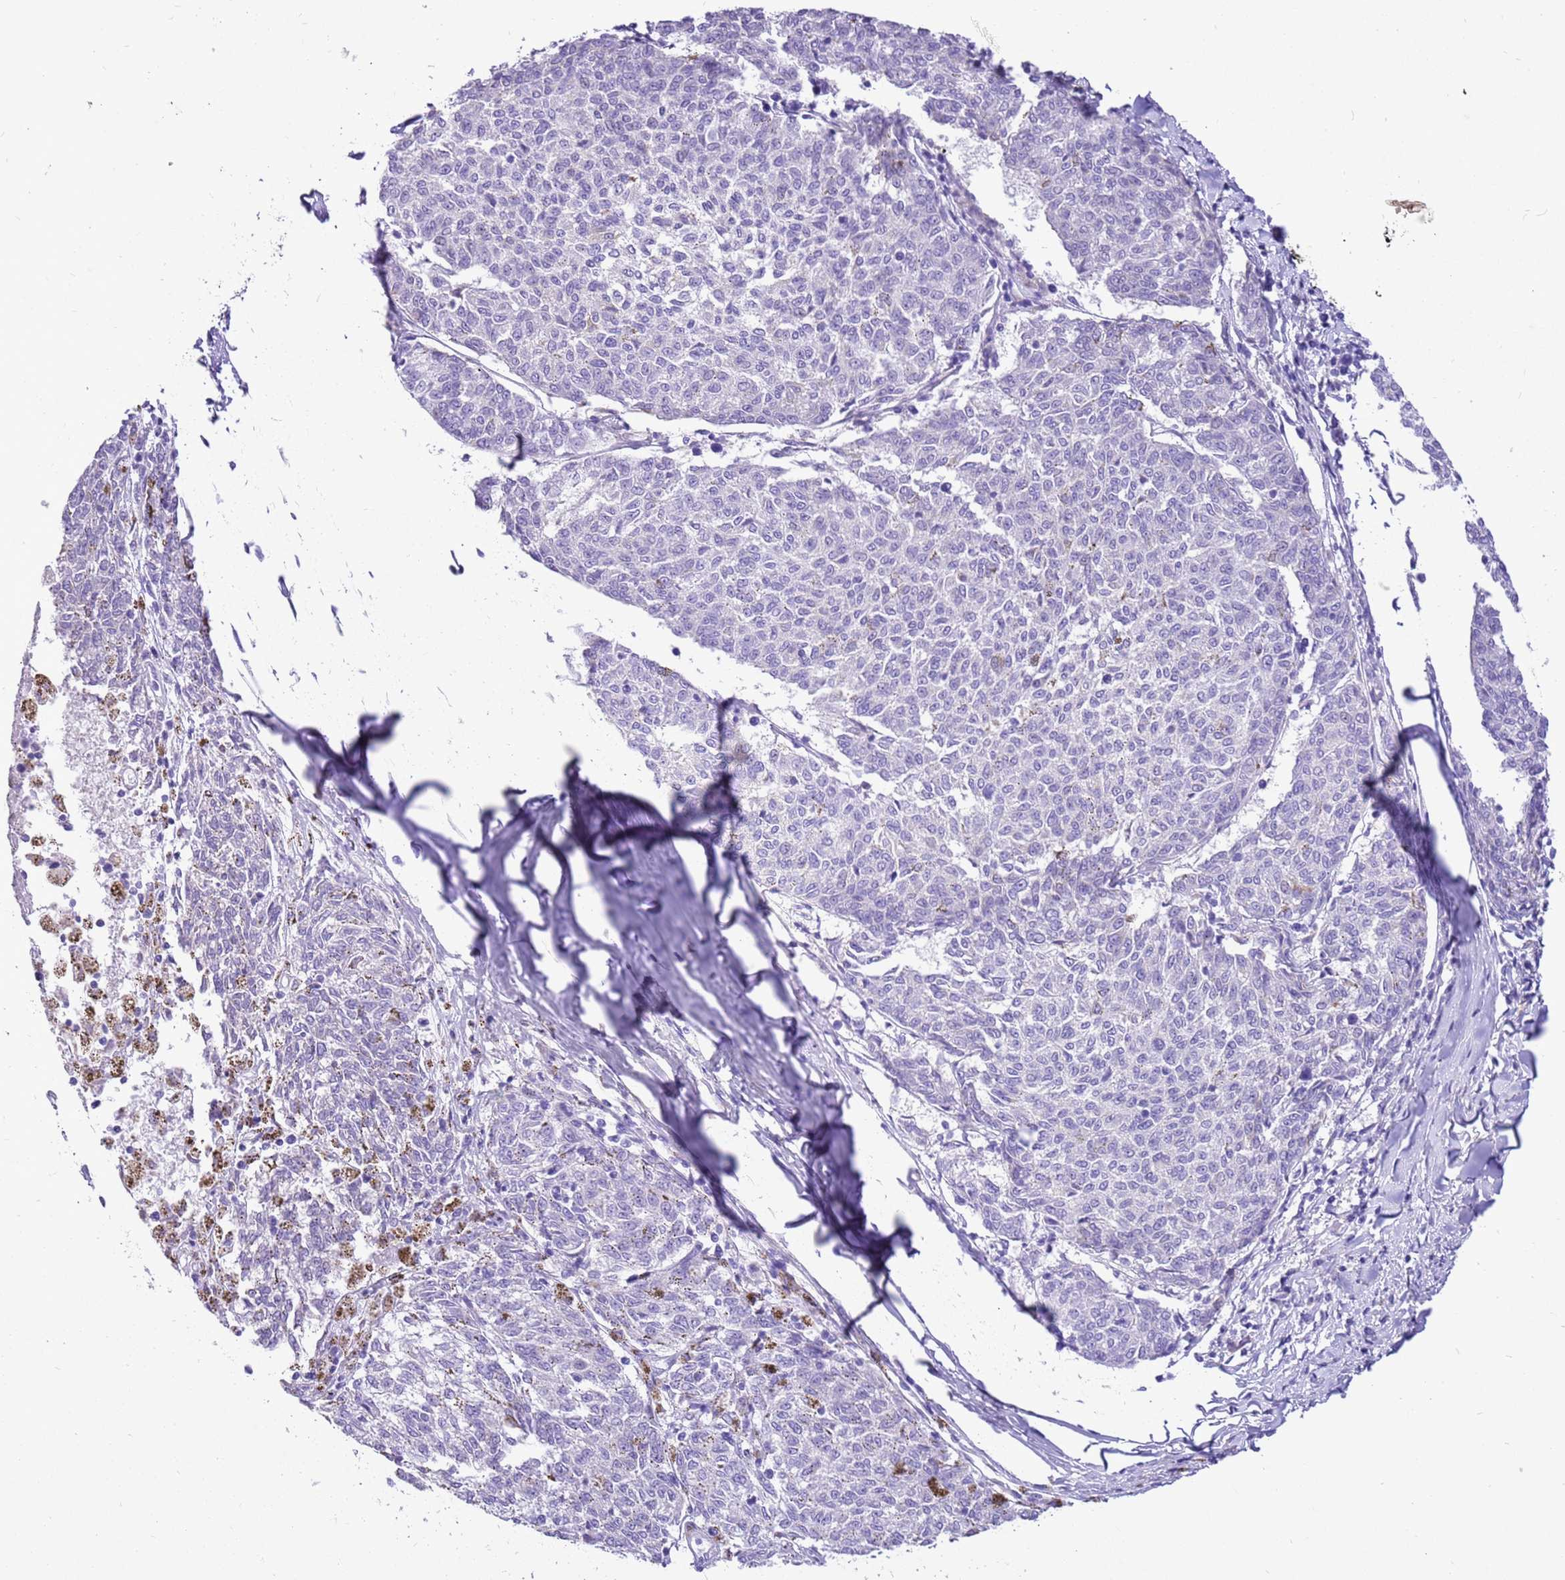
{"staining": {"intensity": "negative", "quantity": "none", "location": "none"}, "tissue": "melanoma", "cell_type": "Tumor cells", "image_type": "cancer", "snomed": [{"axis": "morphology", "description": "Malignant melanoma, NOS"}, {"axis": "topography", "description": "Skin"}], "caption": "This micrograph is of melanoma stained with IHC to label a protein in brown with the nuclei are counter-stained blue. There is no positivity in tumor cells. (DAB (3,3'-diaminobenzidine) IHC, high magnification).", "gene": "R3HDM4", "patient": {"sex": "female", "age": 72}}